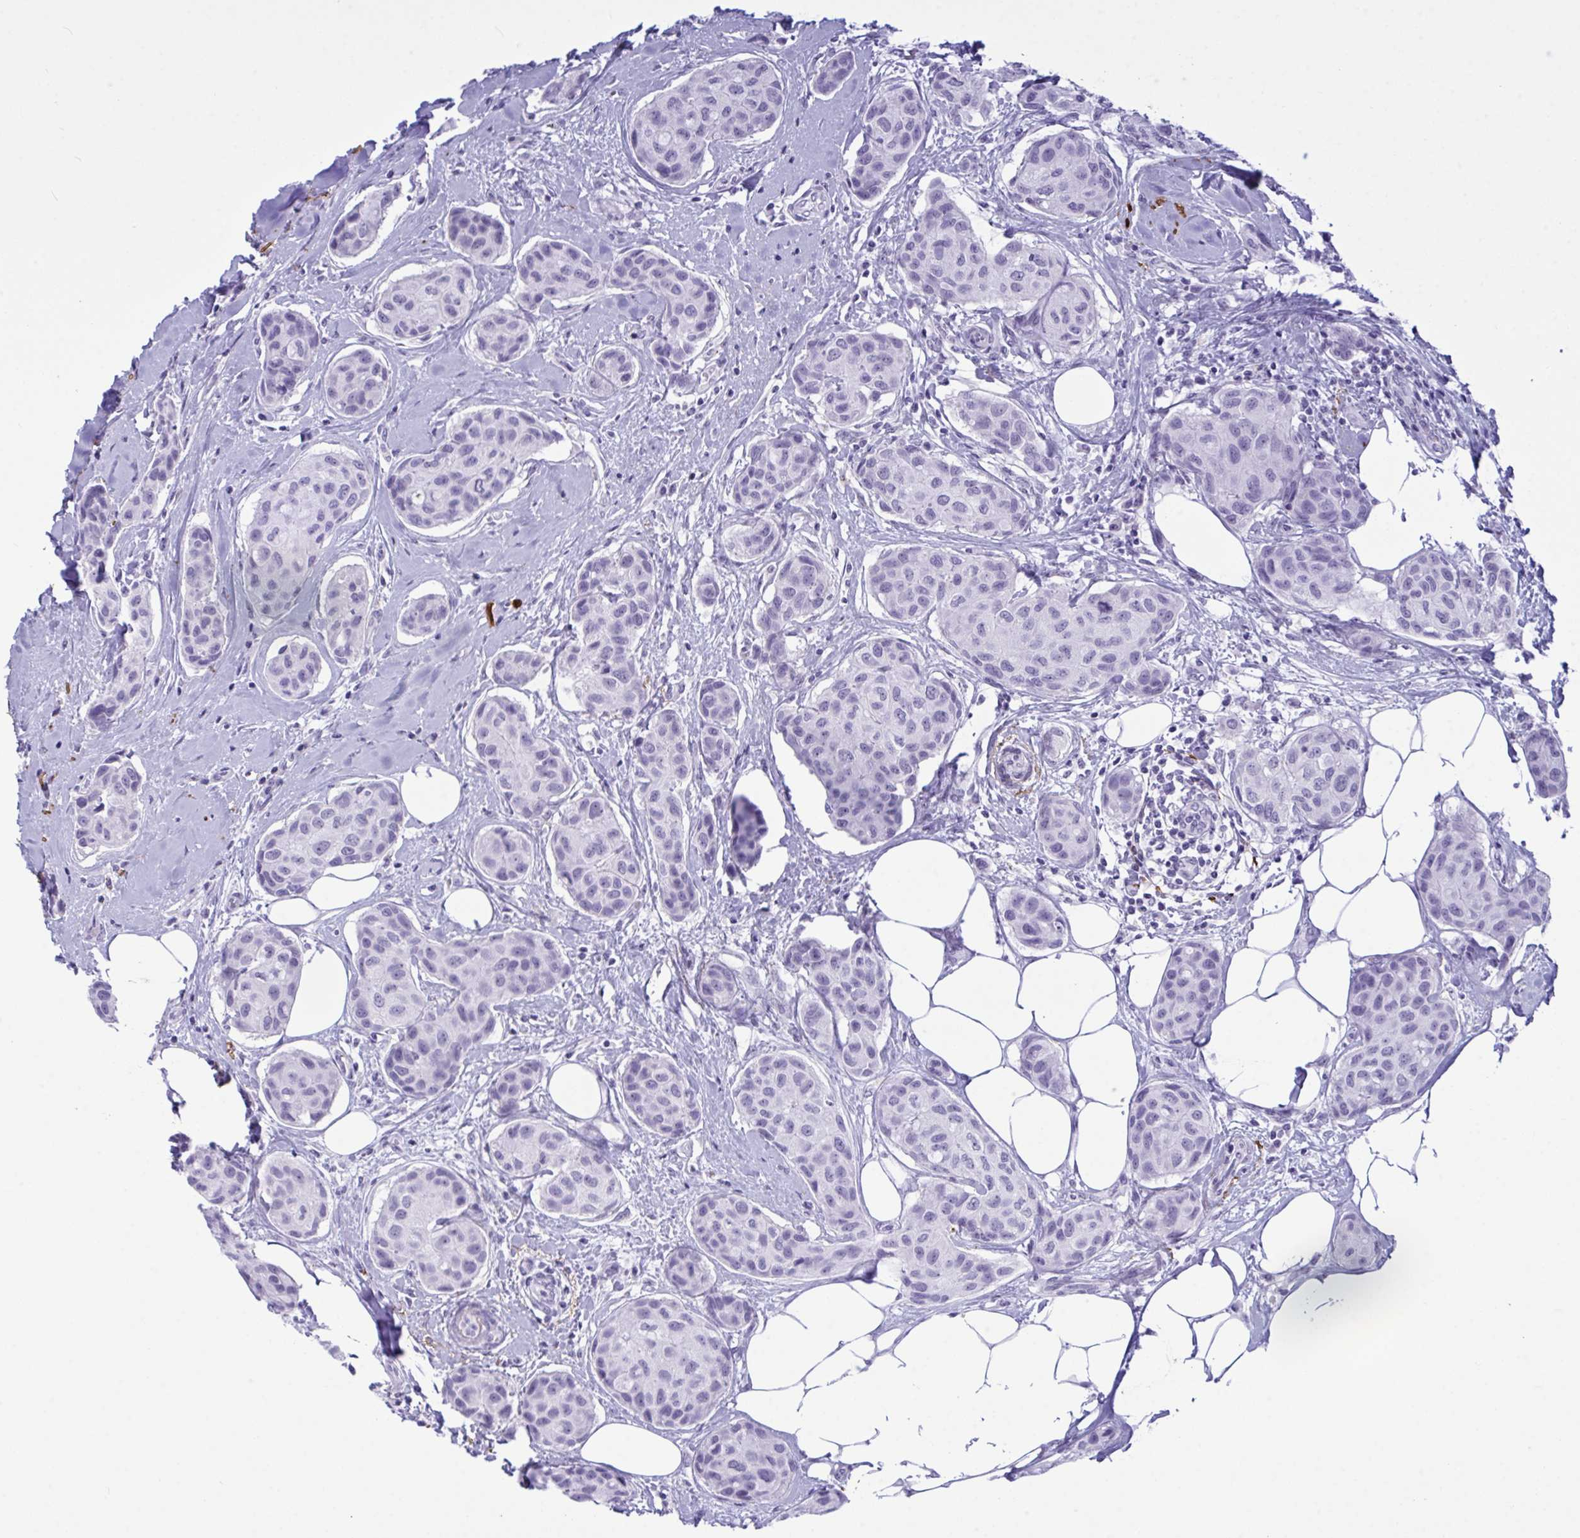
{"staining": {"intensity": "negative", "quantity": "none", "location": "none"}, "tissue": "breast cancer", "cell_type": "Tumor cells", "image_type": "cancer", "snomed": [{"axis": "morphology", "description": "Duct carcinoma"}, {"axis": "topography", "description": "Breast"}, {"axis": "topography", "description": "Lymph node"}], "caption": "The histopathology image reveals no staining of tumor cells in breast cancer (invasive ductal carcinoma).", "gene": "ELN", "patient": {"sex": "female", "age": 80}}